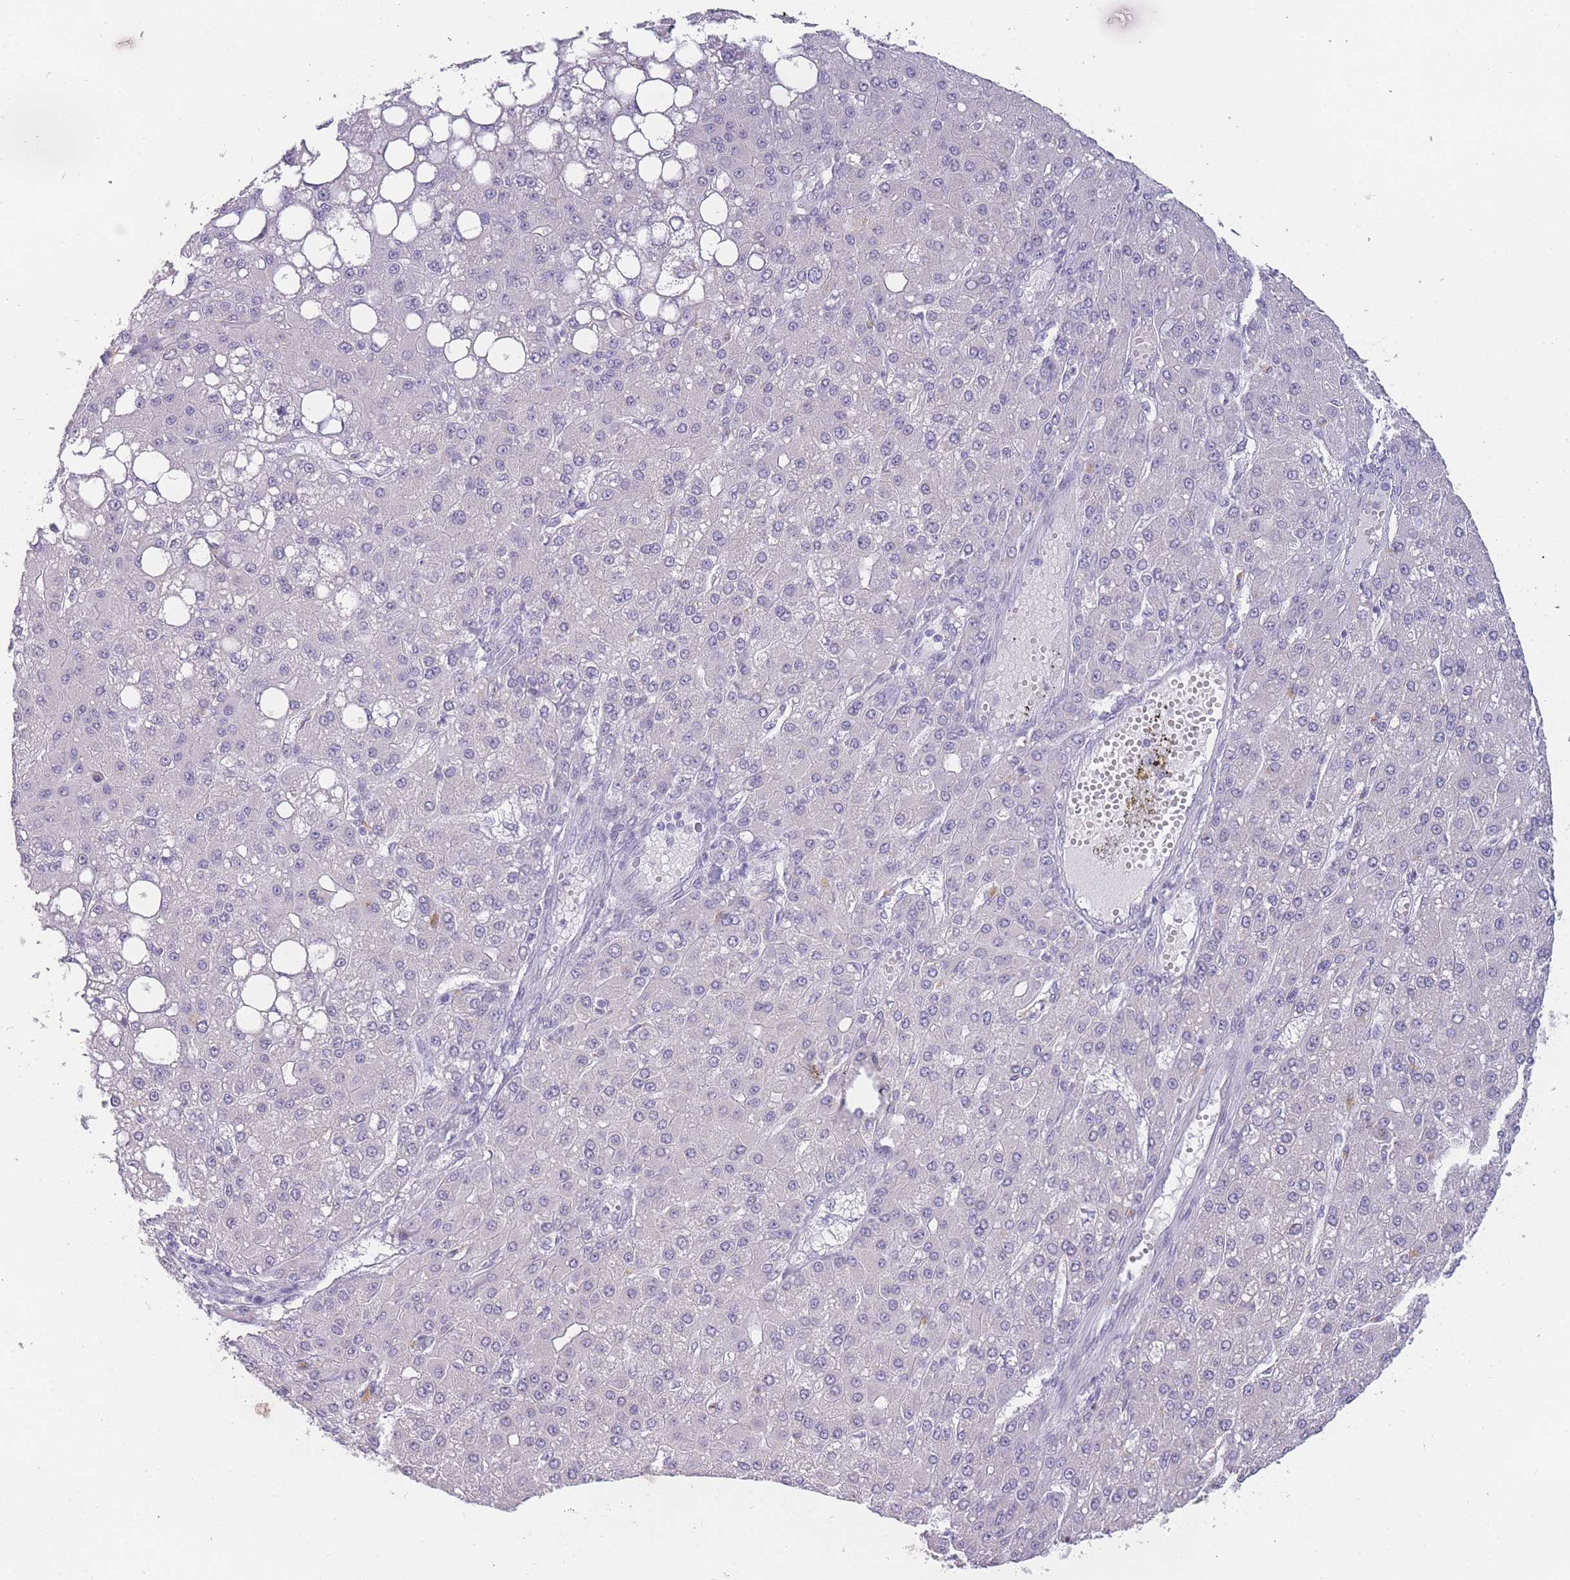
{"staining": {"intensity": "negative", "quantity": "none", "location": "none"}, "tissue": "liver cancer", "cell_type": "Tumor cells", "image_type": "cancer", "snomed": [{"axis": "morphology", "description": "Carcinoma, Hepatocellular, NOS"}, {"axis": "topography", "description": "Liver"}], "caption": "Tumor cells are negative for protein expression in human hepatocellular carcinoma (liver).", "gene": "INS", "patient": {"sex": "male", "age": 67}}